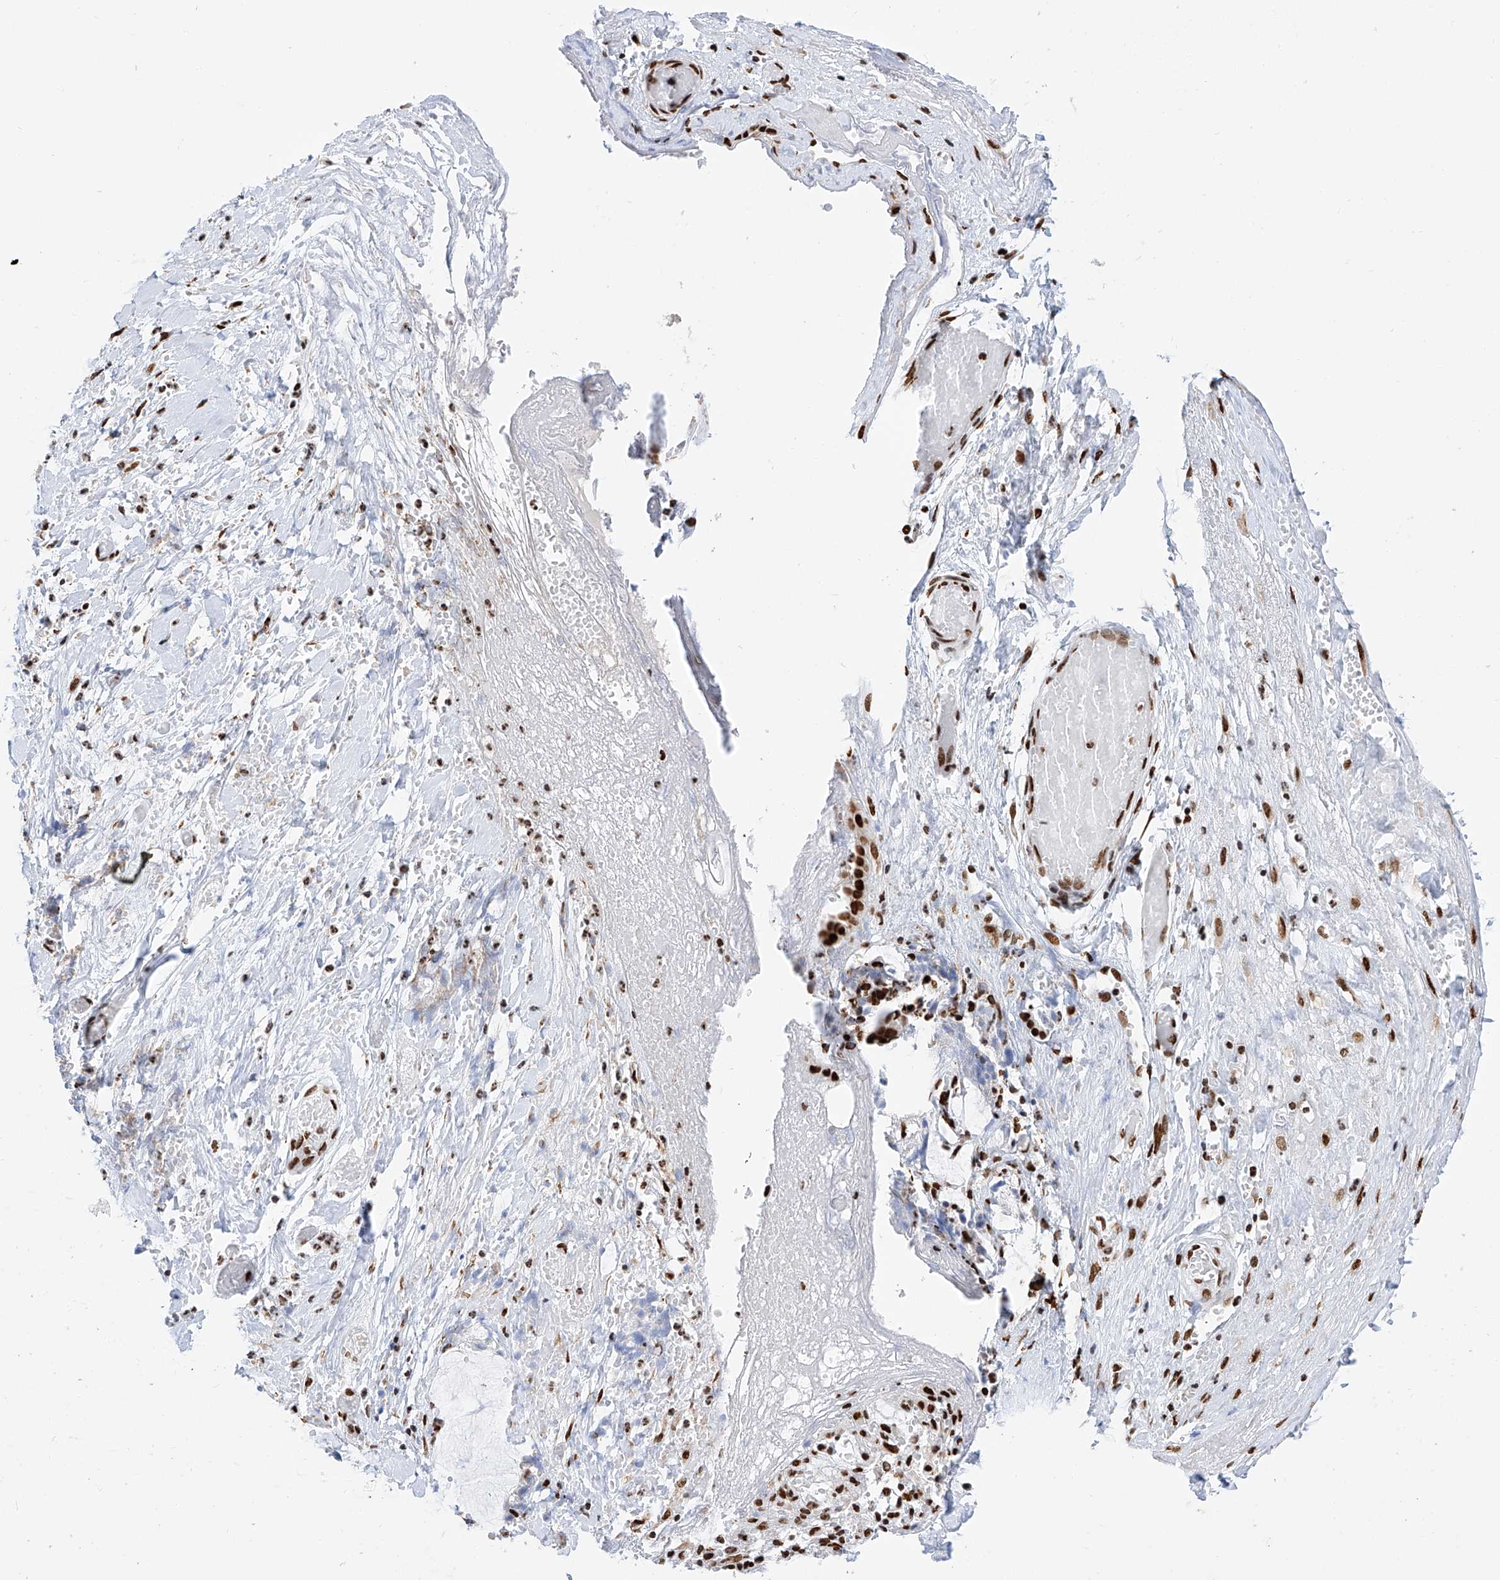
{"staining": {"intensity": "moderate", "quantity": ">75%", "location": "nuclear"}, "tissue": "smooth muscle", "cell_type": "Smooth muscle cells", "image_type": "normal", "snomed": [{"axis": "morphology", "description": "Normal tissue, NOS"}, {"axis": "morphology", "description": "Adenocarcinoma, NOS"}, {"axis": "topography", "description": "Colon"}, {"axis": "topography", "description": "Peripheral nerve tissue"}], "caption": "A micrograph of human smooth muscle stained for a protein displays moderate nuclear brown staining in smooth muscle cells.", "gene": "SRSF6", "patient": {"sex": "male", "age": 14}}